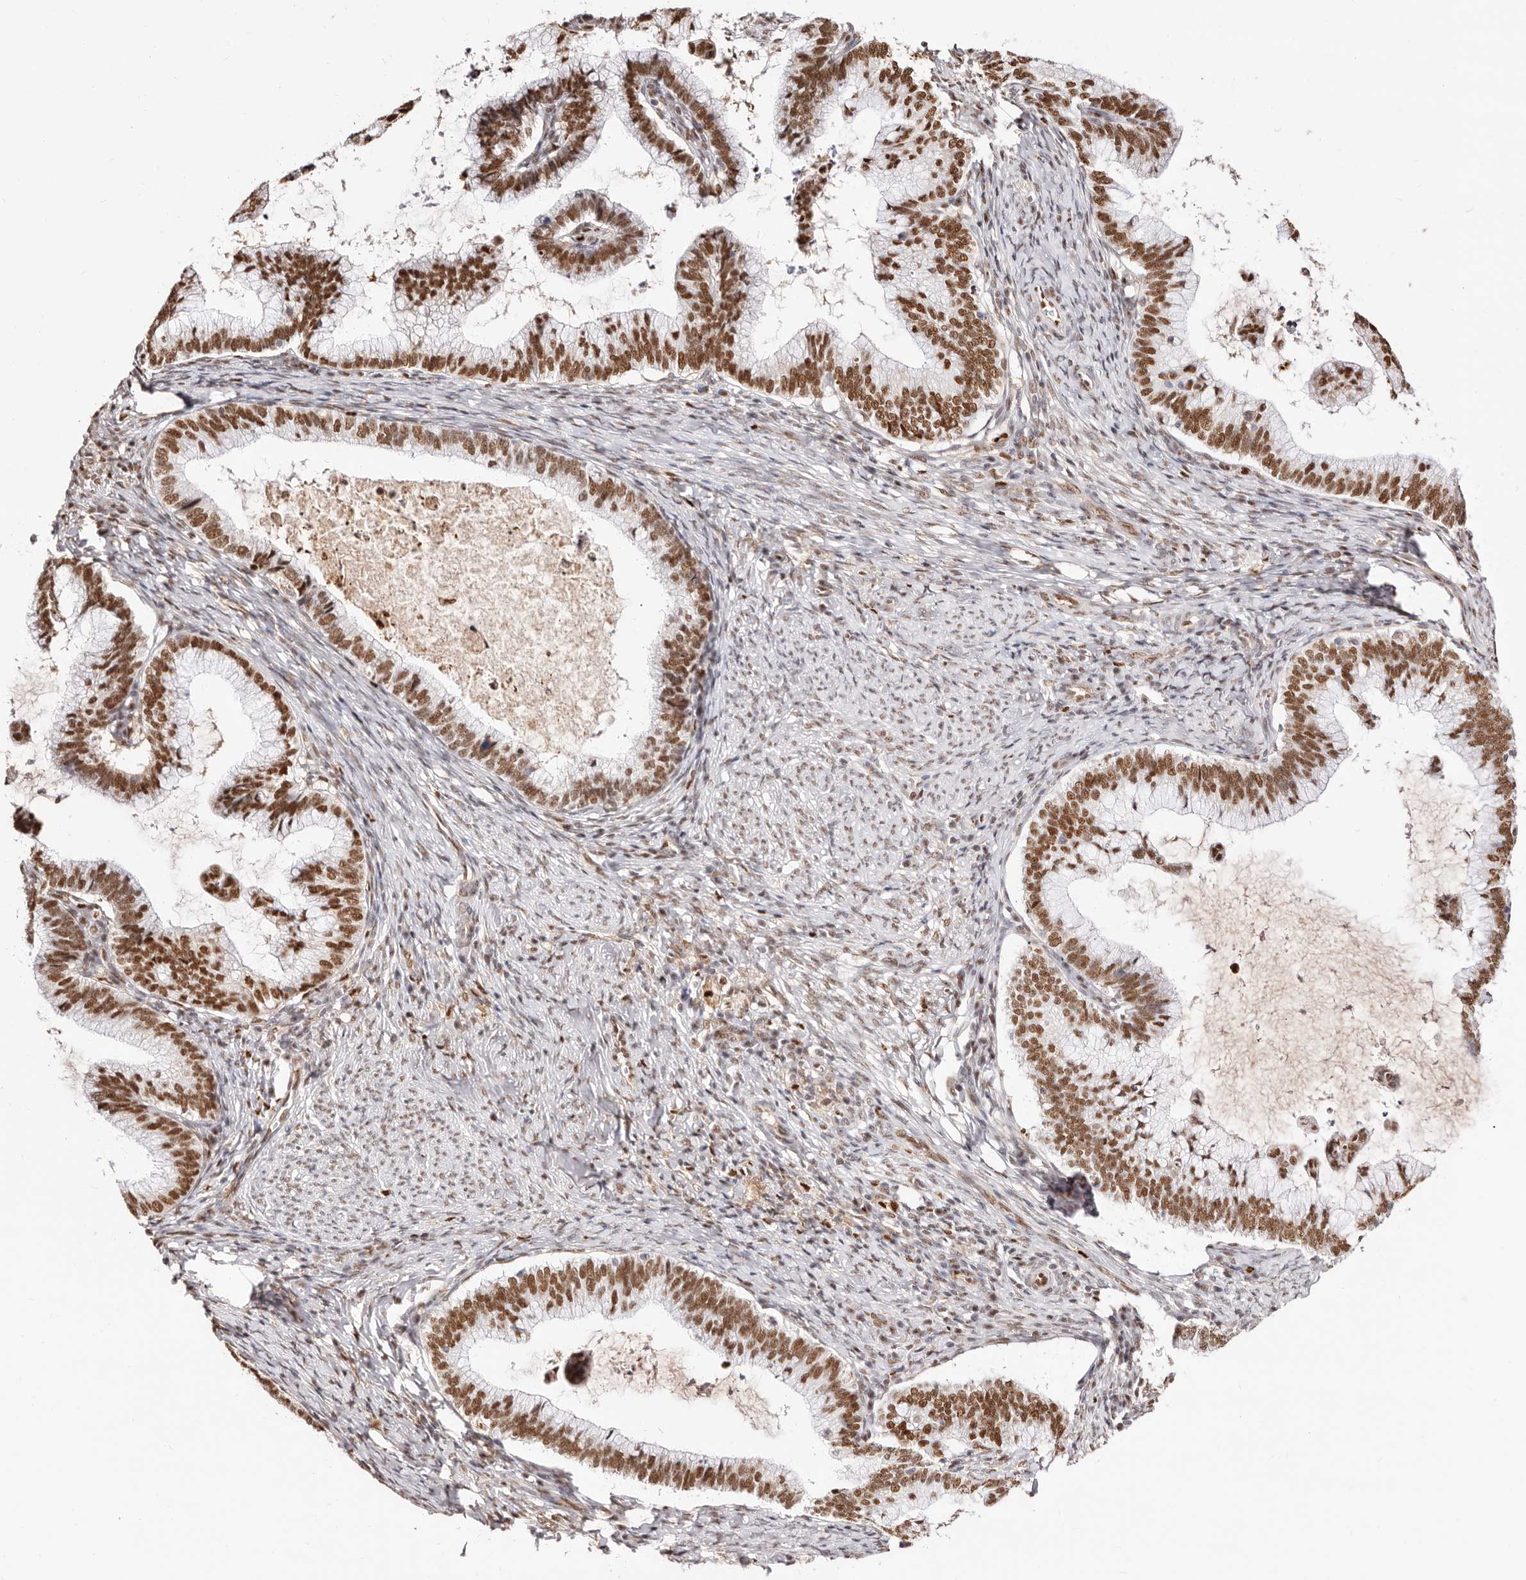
{"staining": {"intensity": "strong", "quantity": ">75%", "location": "nuclear"}, "tissue": "cervical cancer", "cell_type": "Tumor cells", "image_type": "cancer", "snomed": [{"axis": "morphology", "description": "Adenocarcinoma, NOS"}, {"axis": "topography", "description": "Cervix"}], "caption": "Adenocarcinoma (cervical) tissue demonstrates strong nuclear staining in about >75% of tumor cells The staining was performed using DAB (3,3'-diaminobenzidine), with brown indicating positive protein expression. Nuclei are stained blue with hematoxylin.", "gene": "TKT", "patient": {"sex": "female", "age": 36}}